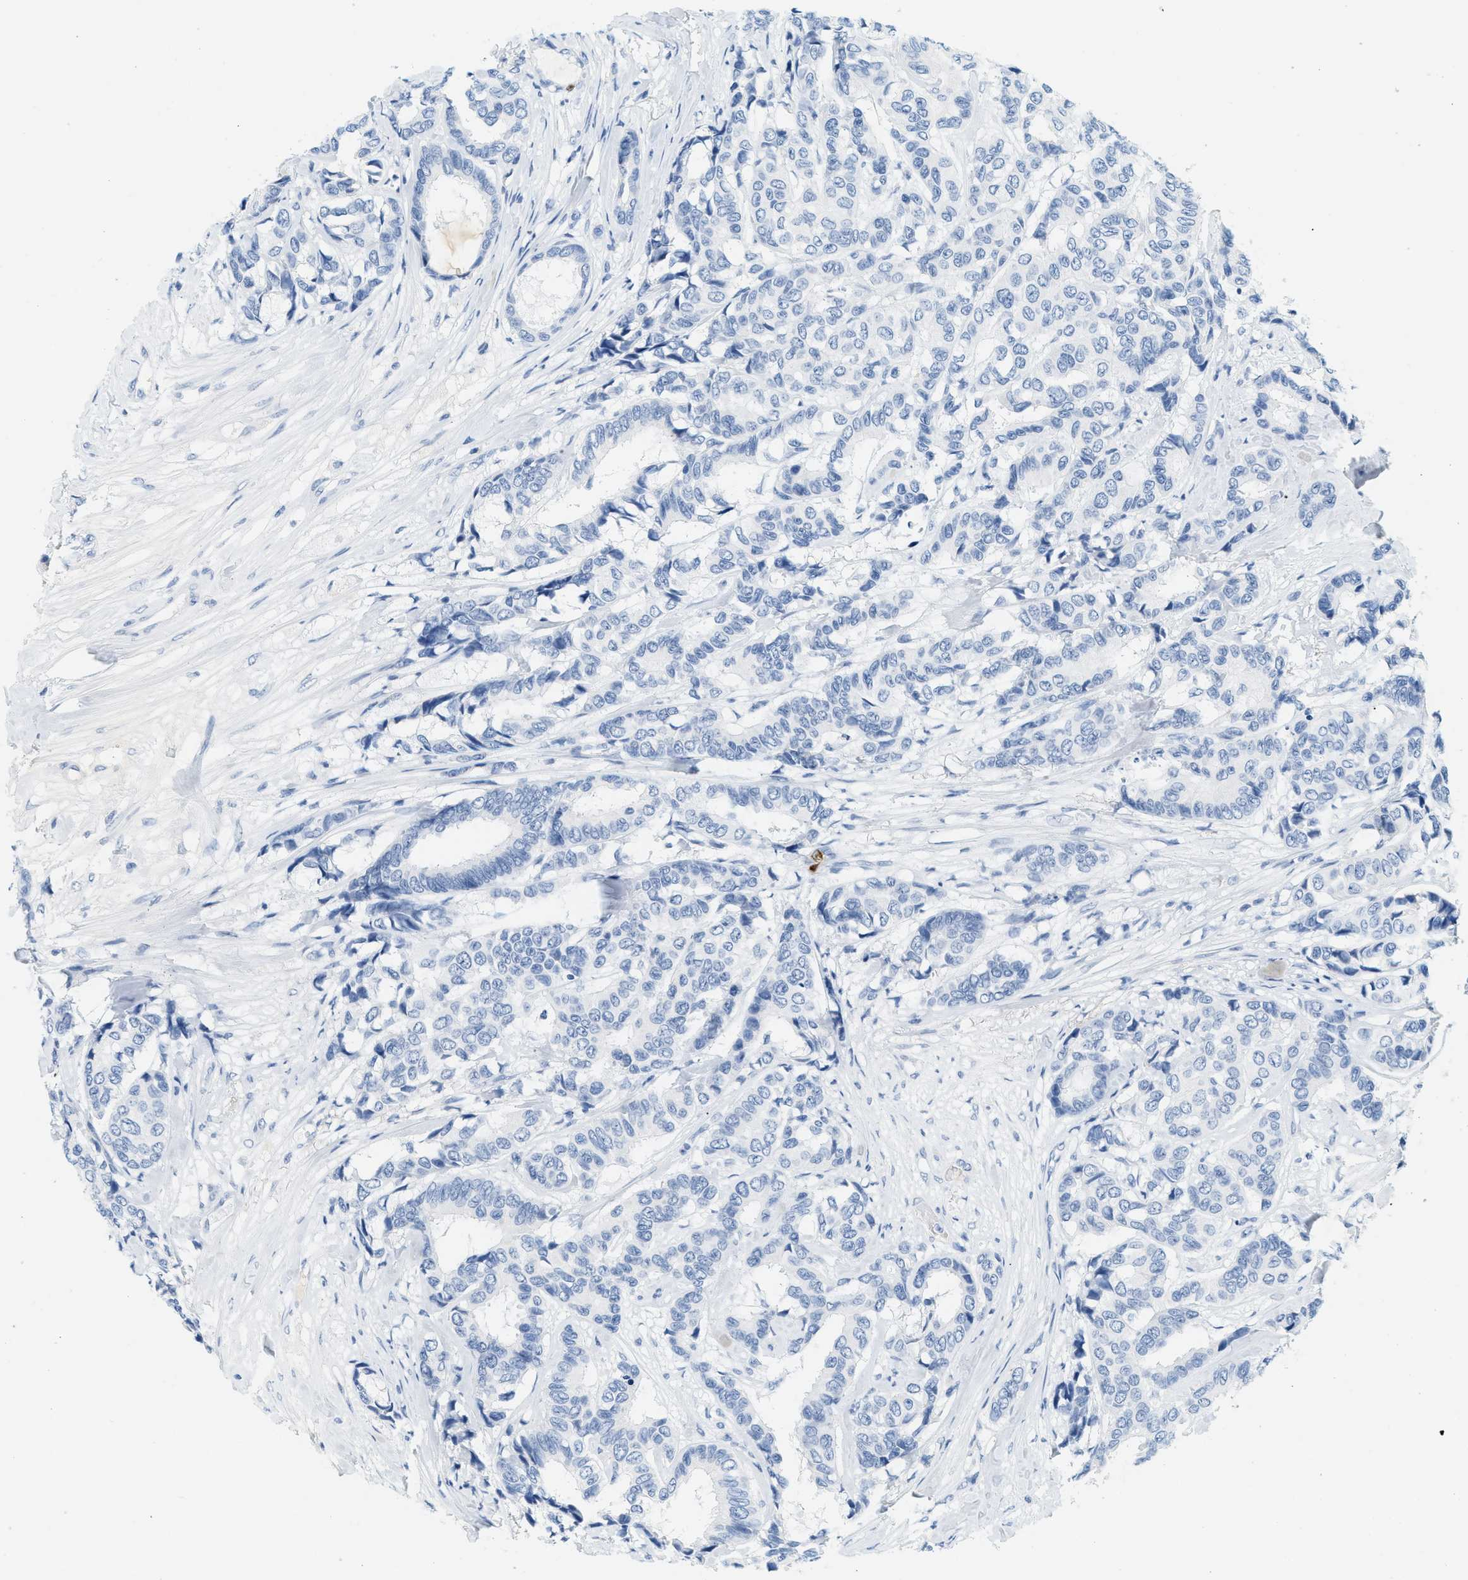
{"staining": {"intensity": "negative", "quantity": "none", "location": "none"}, "tissue": "breast cancer", "cell_type": "Tumor cells", "image_type": "cancer", "snomed": [{"axis": "morphology", "description": "Duct carcinoma"}, {"axis": "topography", "description": "Breast"}], "caption": "Immunohistochemistry of breast infiltrating ductal carcinoma reveals no positivity in tumor cells. (DAB immunohistochemistry visualized using brightfield microscopy, high magnification).", "gene": "LCN2", "patient": {"sex": "female", "age": 87}}